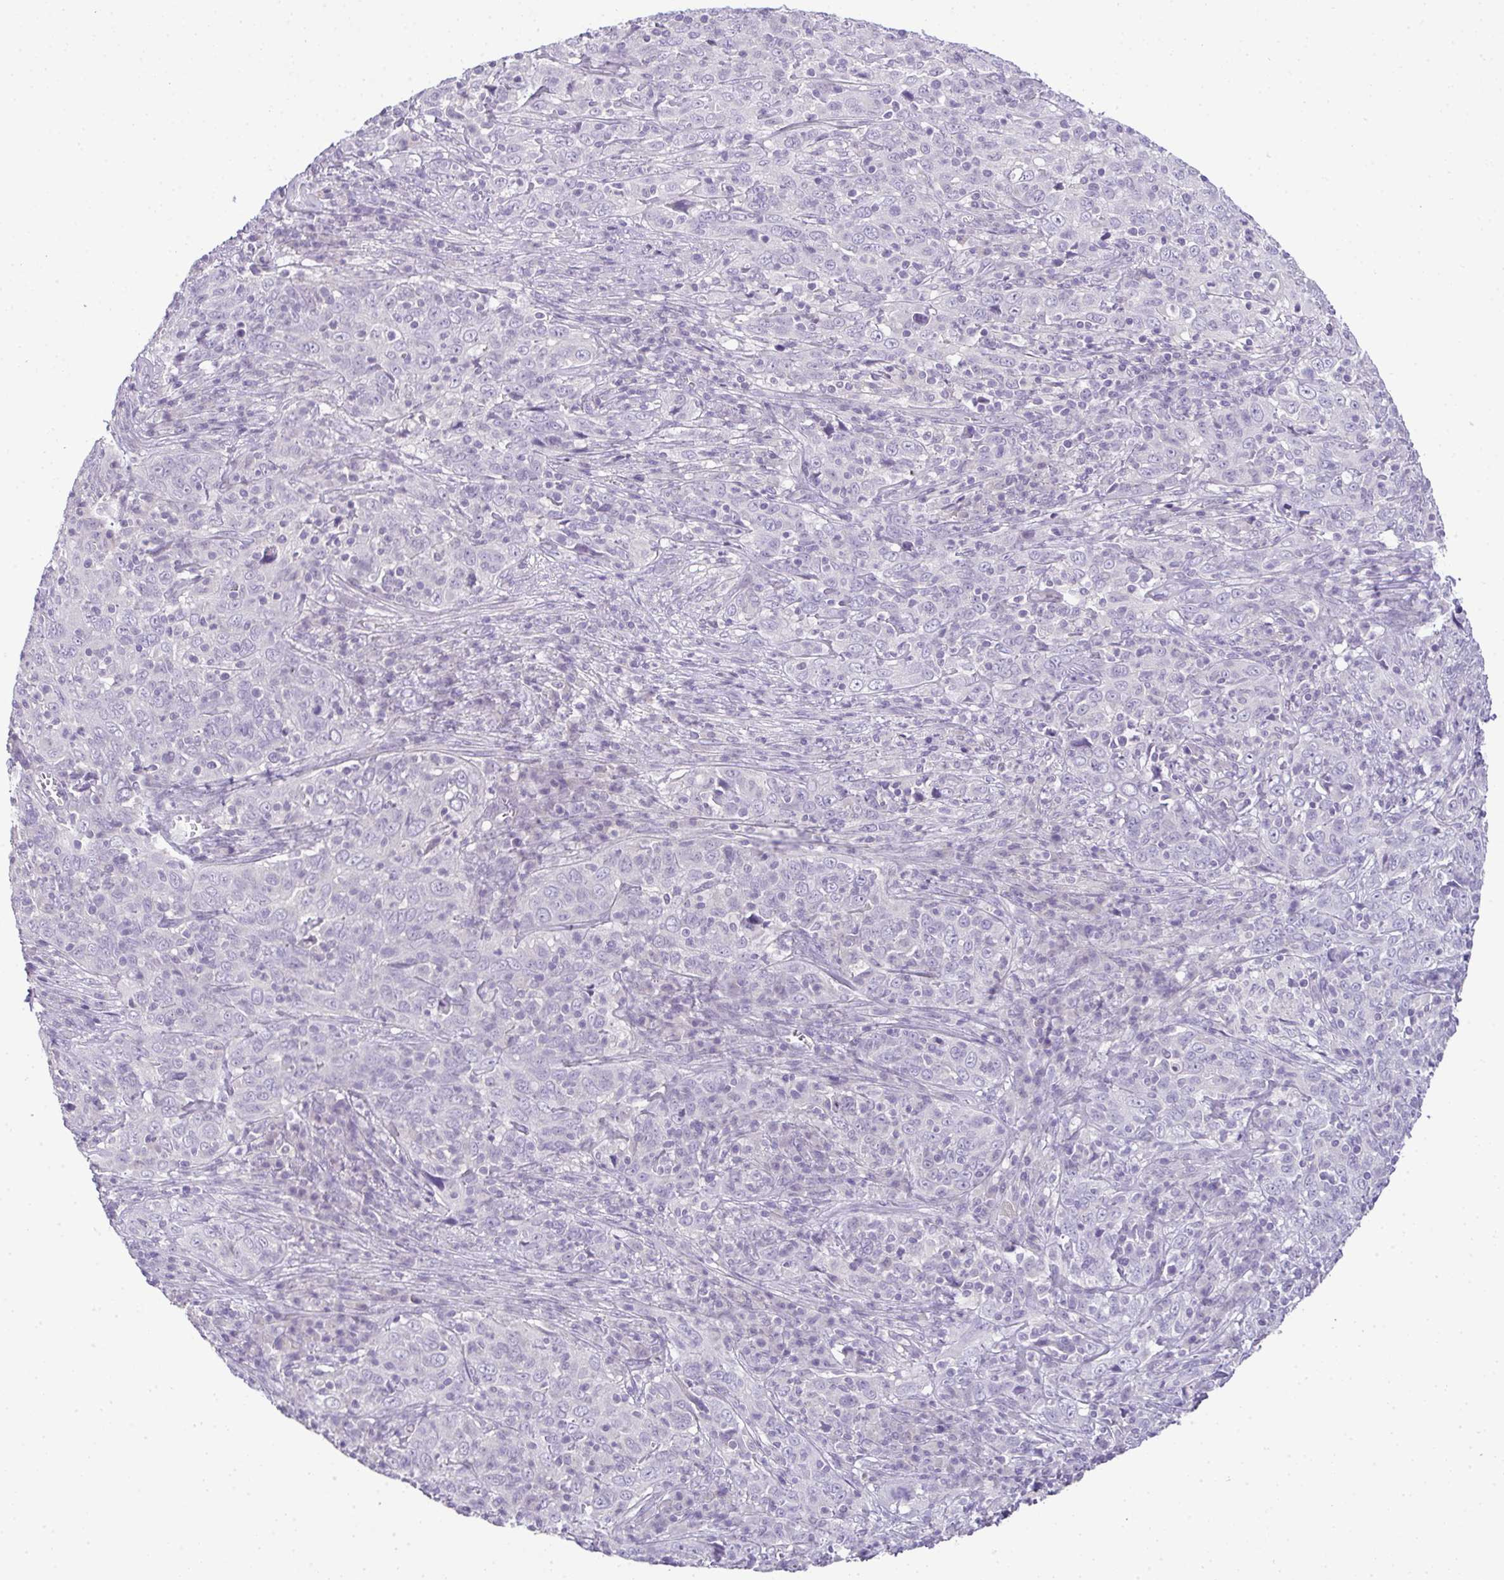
{"staining": {"intensity": "negative", "quantity": "none", "location": "none"}, "tissue": "cervical cancer", "cell_type": "Tumor cells", "image_type": "cancer", "snomed": [{"axis": "morphology", "description": "Squamous cell carcinoma, NOS"}, {"axis": "topography", "description": "Cervix"}], "caption": "Immunohistochemistry photomicrograph of neoplastic tissue: human cervical cancer stained with DAB reveals no significant protein positivity in tumor cells. (DAB (3,3'-diaminobenzidine) immunohistochemistry, high magnification).", "gene": "CMPK1", "patient": {"sex": "female", "age": 46}}